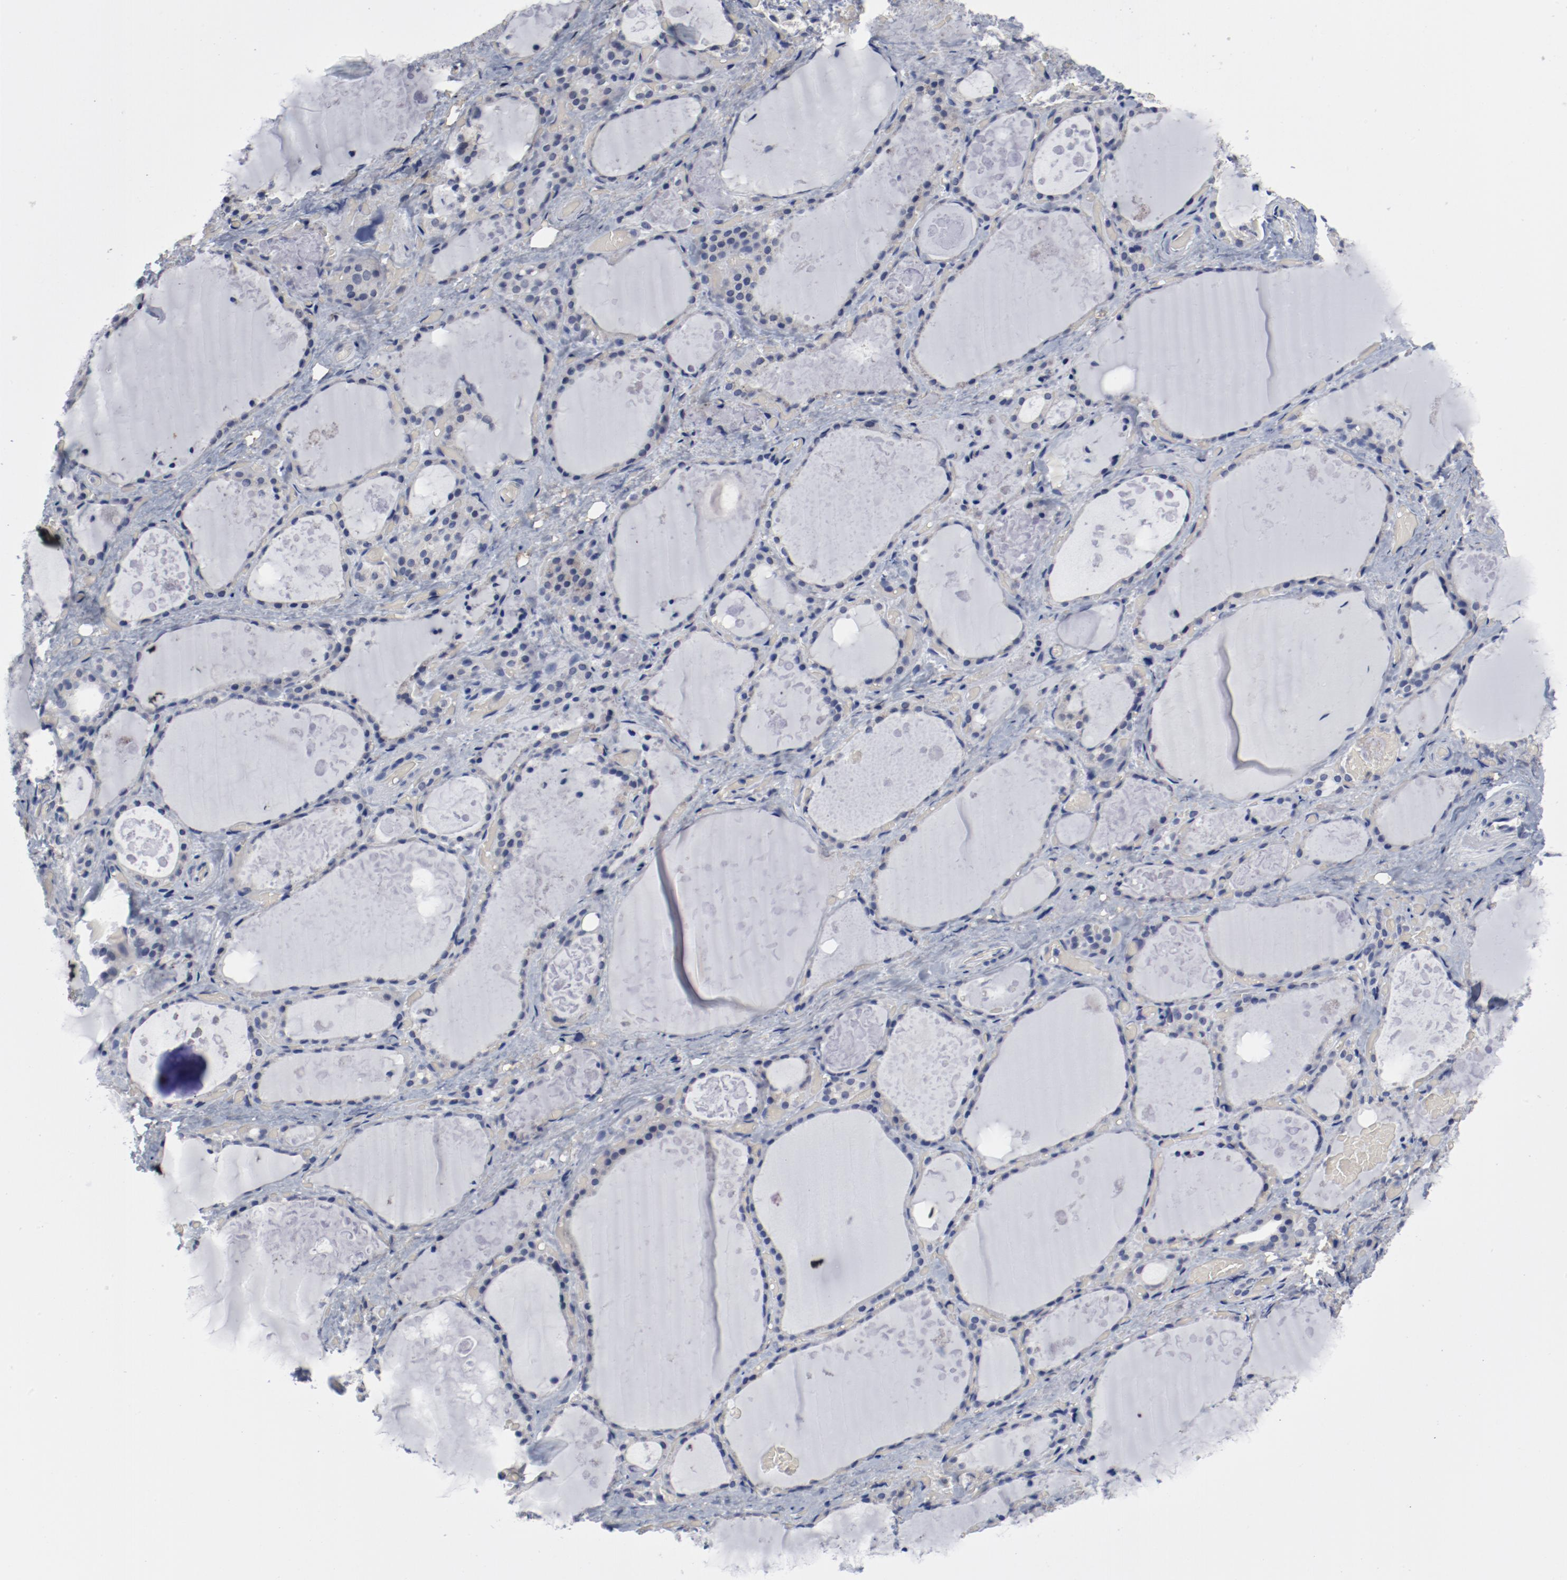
{"staining": {"intensity": "negative", "quantity": "none", "location": "none"}, "tissue": "thyroid gland", "cell_type": "Glandular cells", "image_type": "normal", "snomed": [{"axis": "morphology", "description": "Normal tissue, NOS"}, {"axis": "topography", "description": "Thyroid gland"}], "caption": "Immunohistochemistry (IHC) micrograph of unremarkable human thyroid gland stained for a protein (brown), which shows no expression in glandular cells.", "gene": "ANKLE2", "patient": {"sex": "male", "age": 61}}